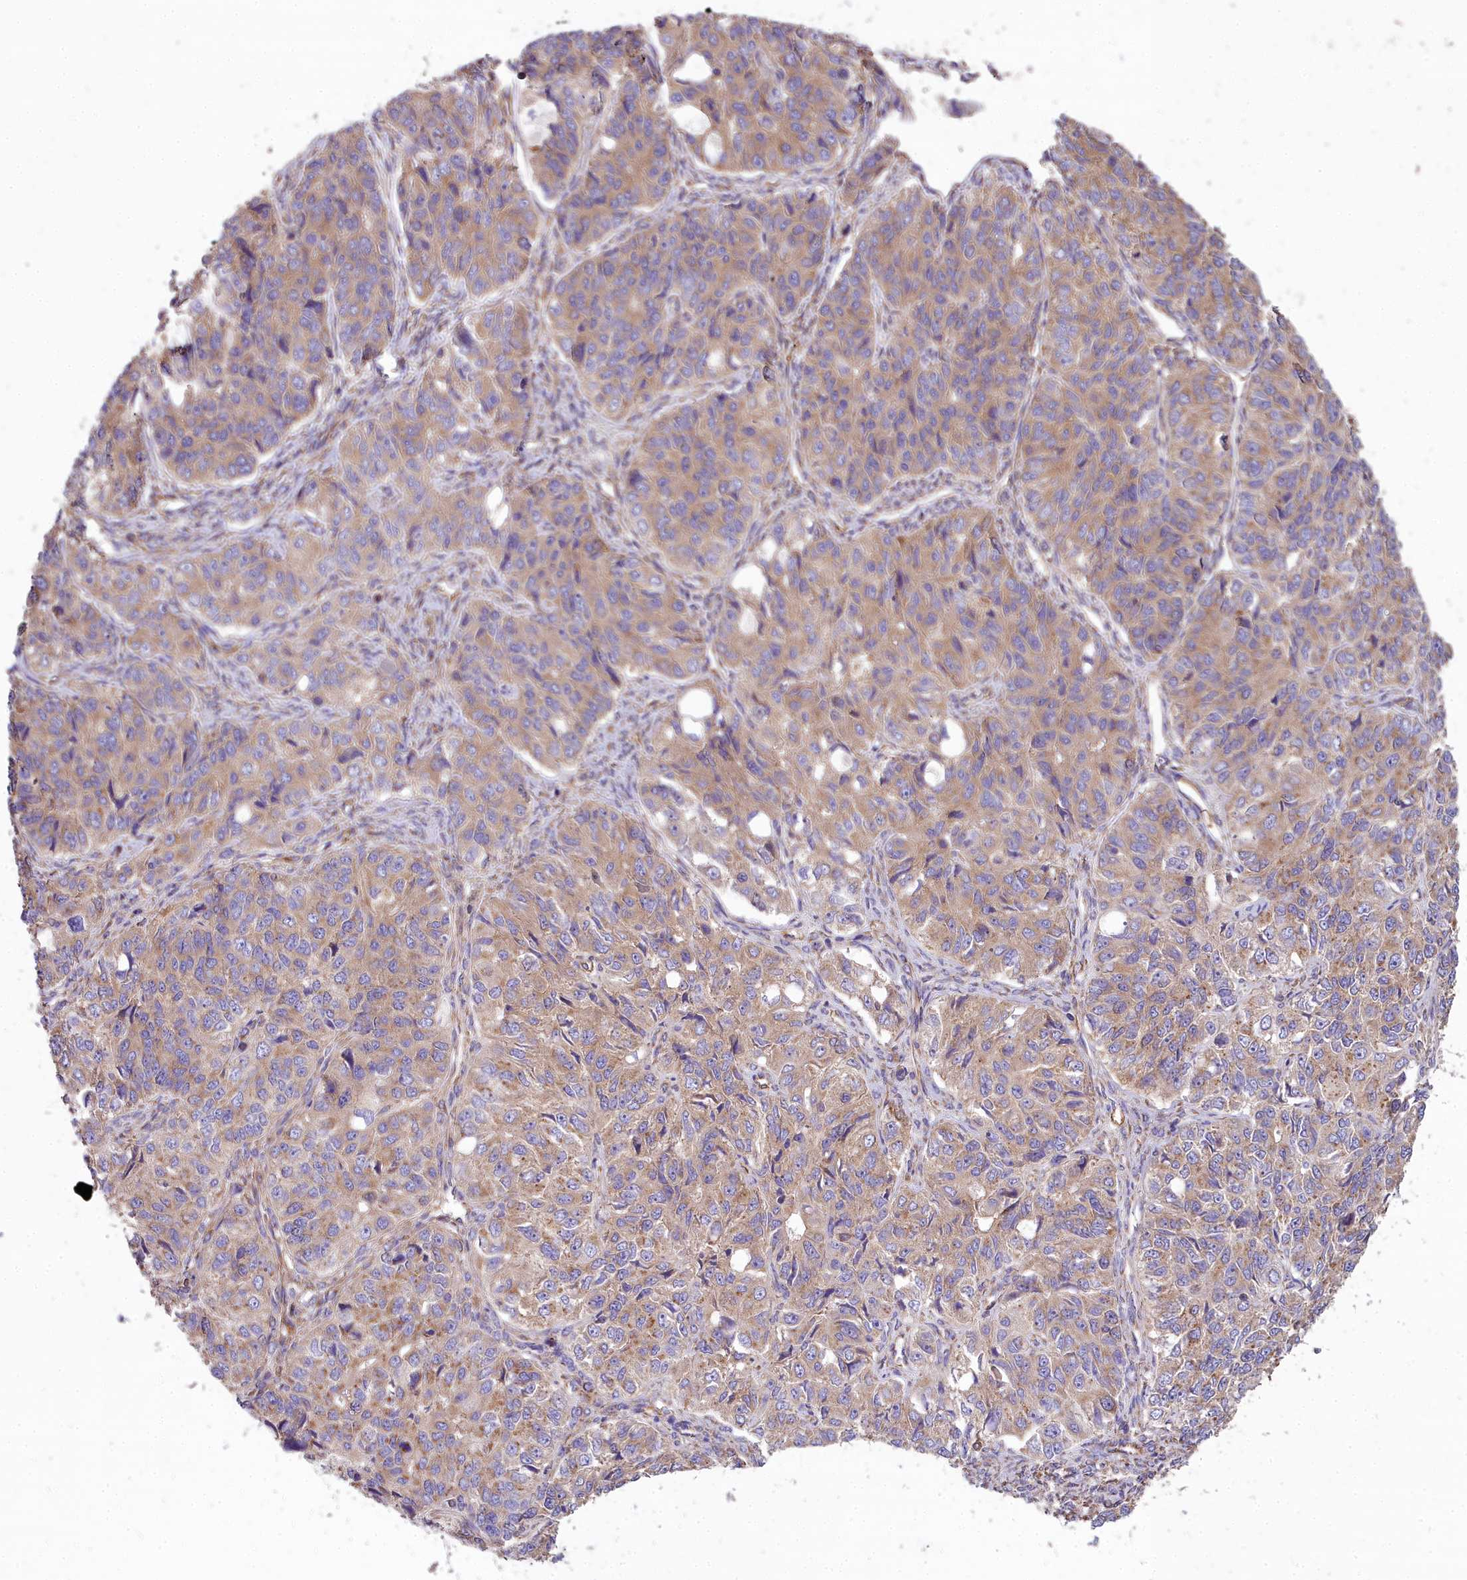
{"staining": {"intensity": "moderate", "quantity": ">75%", "location": "cytoplasmic/membranous"}, "tissue": "ovarian cancer", "cell_type": "Tumor cells", "image_type": "cancer", "snomed": [{"axis": "morphology", "description": "Carcinoma, endometroid"}, {"axis": "topography", "description": "Ovary"}], "caption": "Ovarian cancer tissue exhibits moderate cytoplasmic/membranous expression in approximately >75% of tumor cells, visualized by immunohistochemistry.", "gene": "DCTN3", "patient": {"sex": "female", "age": 51}}